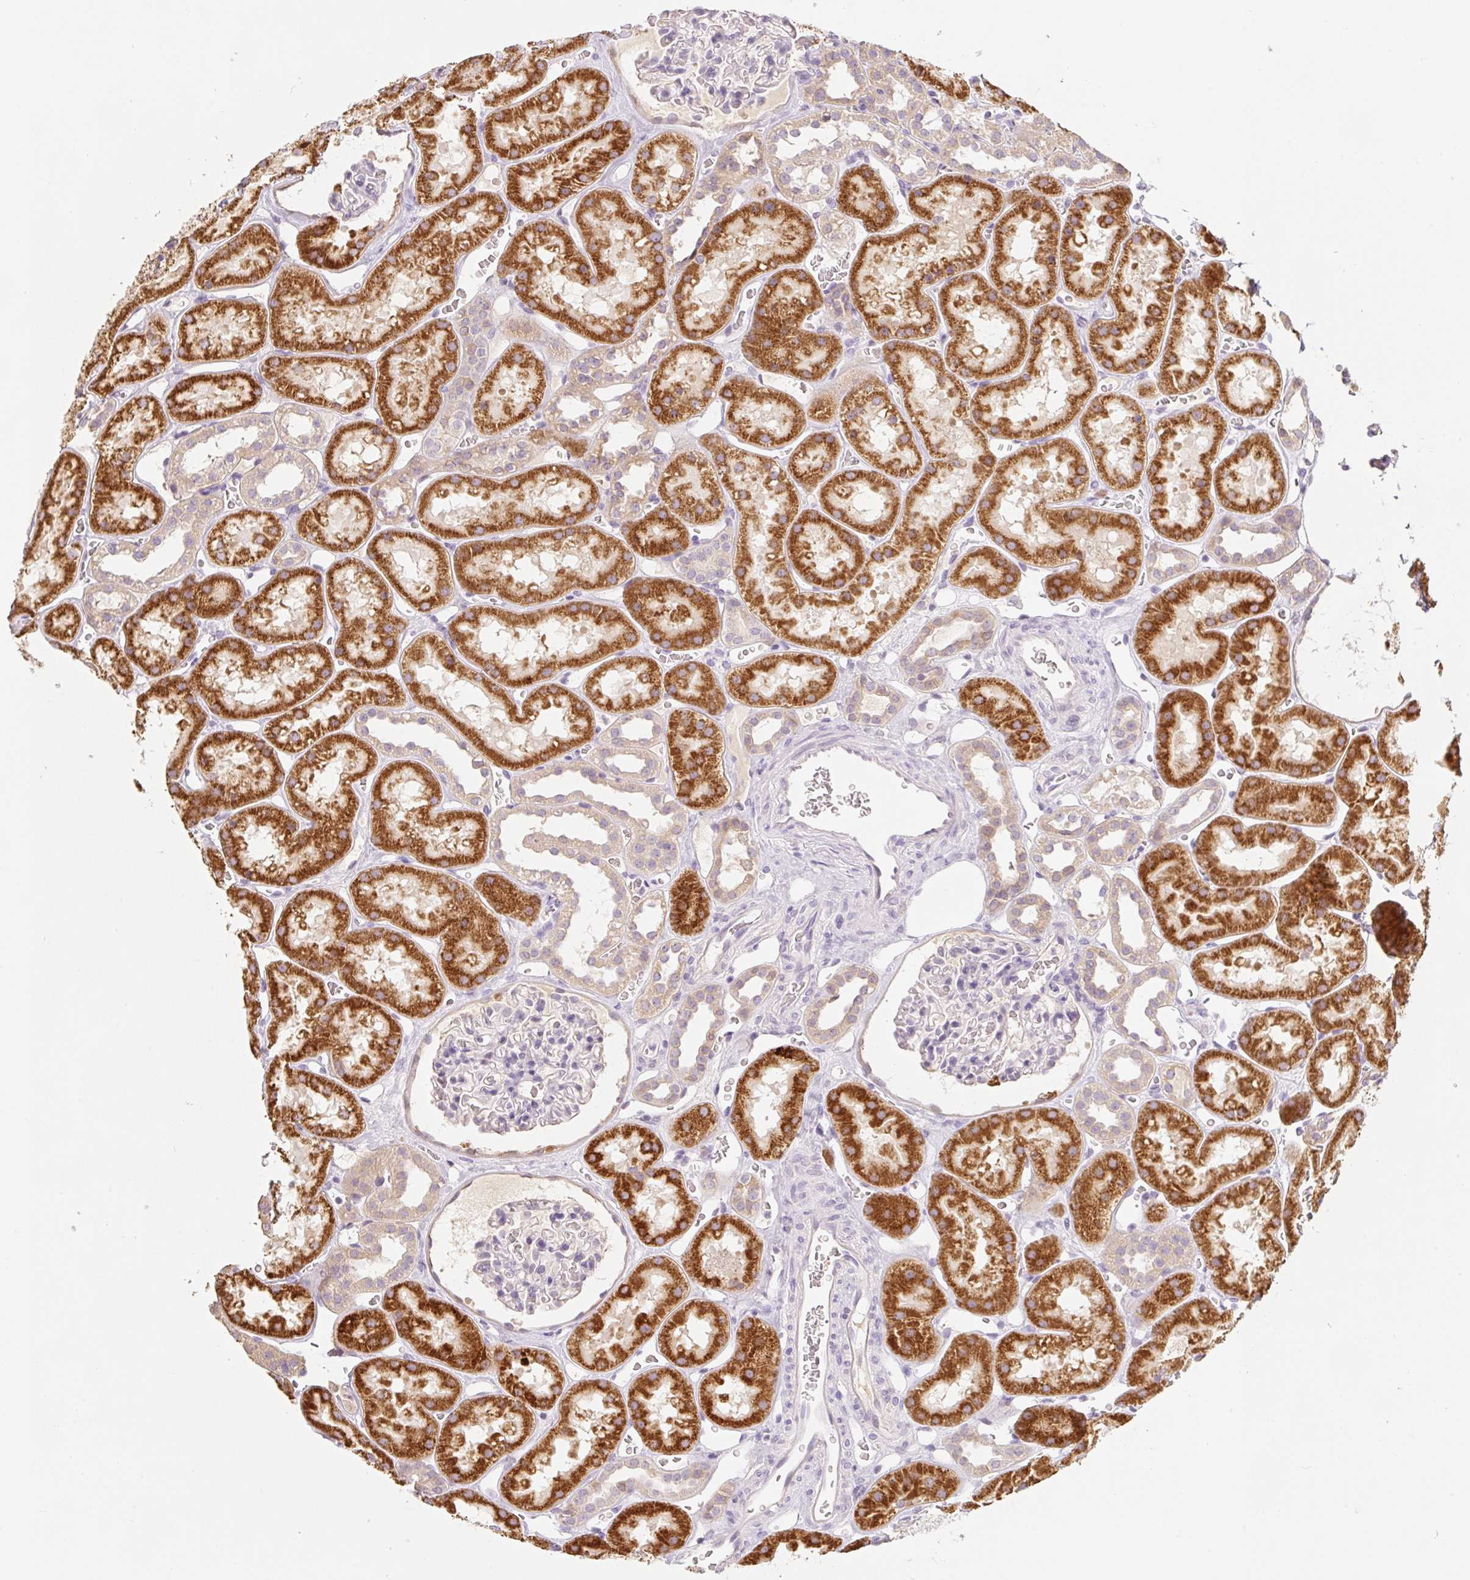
{"staining": {"intensity": "negative", "quantity": "none", "location": "none"}, "tissue": "kidney", "cell_type": "Cells in glomeruli", "image_type": "normal", "snomed": [{"axis": "morphology", "description": "Normal tissue, NOS"}, {"axis": "topography", "description": "Kidney"}], "caption": "High magnification brightfield microscopy of normal kidney stained with DAB (brown) and counterstained with hematoxylin (blue): cells in glomeruli show no significant positivity.", "gene": "MIA2", "patient": {"sex": "female", "age": 41}}